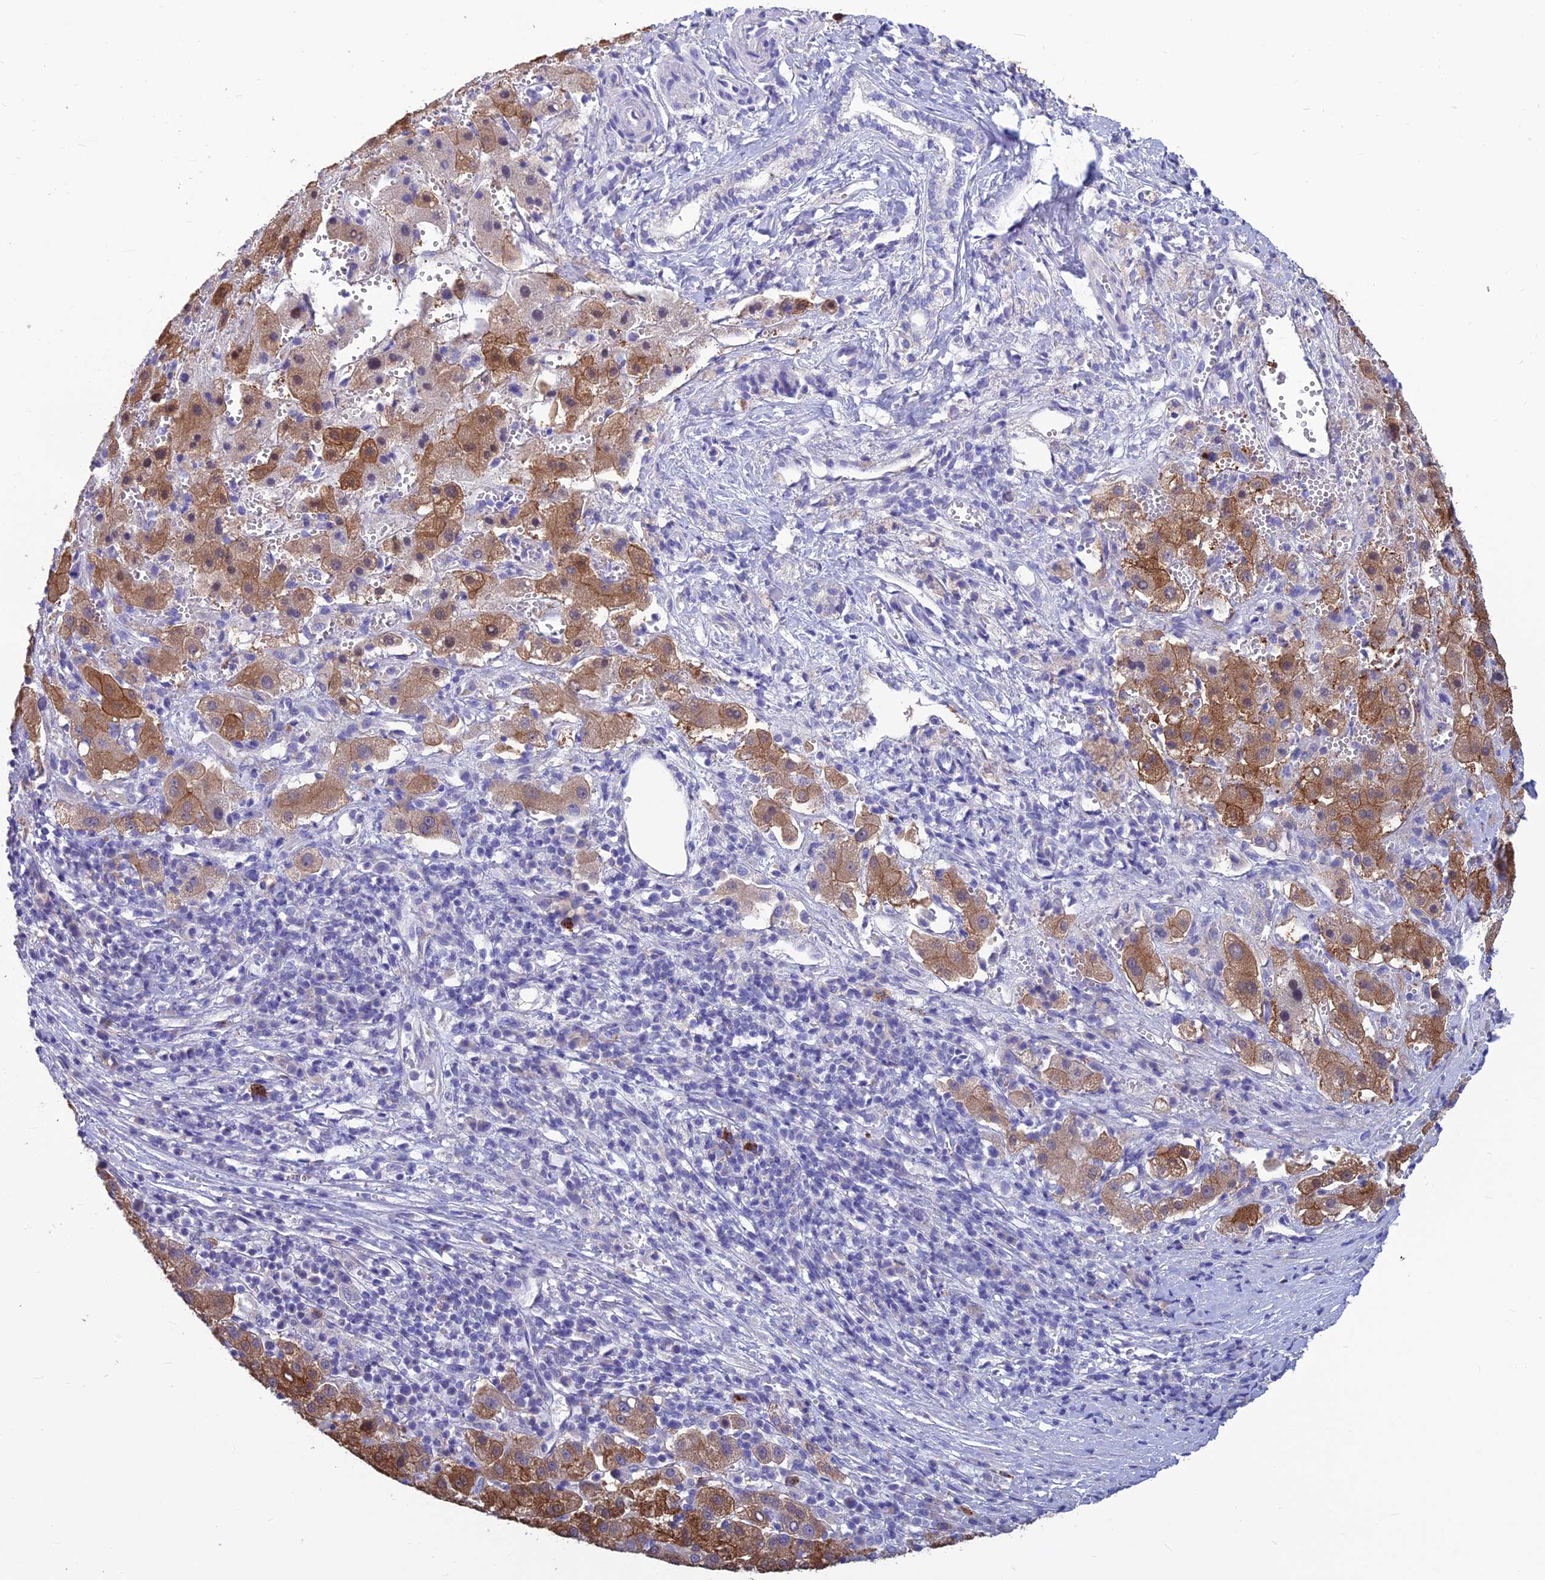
{"staining": {"intensity": "moderate", "quantity": "25%-75%", "location": "cytoplasmic/membranous"}, "tissue": "liver cancer", "cell_type": "Tumor cells", "image_type": "cancer", "snomed": [{"axis": "morphology", "description": "Carcinoma, Hepatocellular, NOS"}, {"axis": "topography", "description": "Liver"}], "caption": "Human liver cancer stained for a protein (brown) exhibits moderate cytoplasmic/membranous positive staining in approximately 25%-75% of tumor cells.", "gene": "BHMT2", "patient": {"sex": "female", "age": 58}}